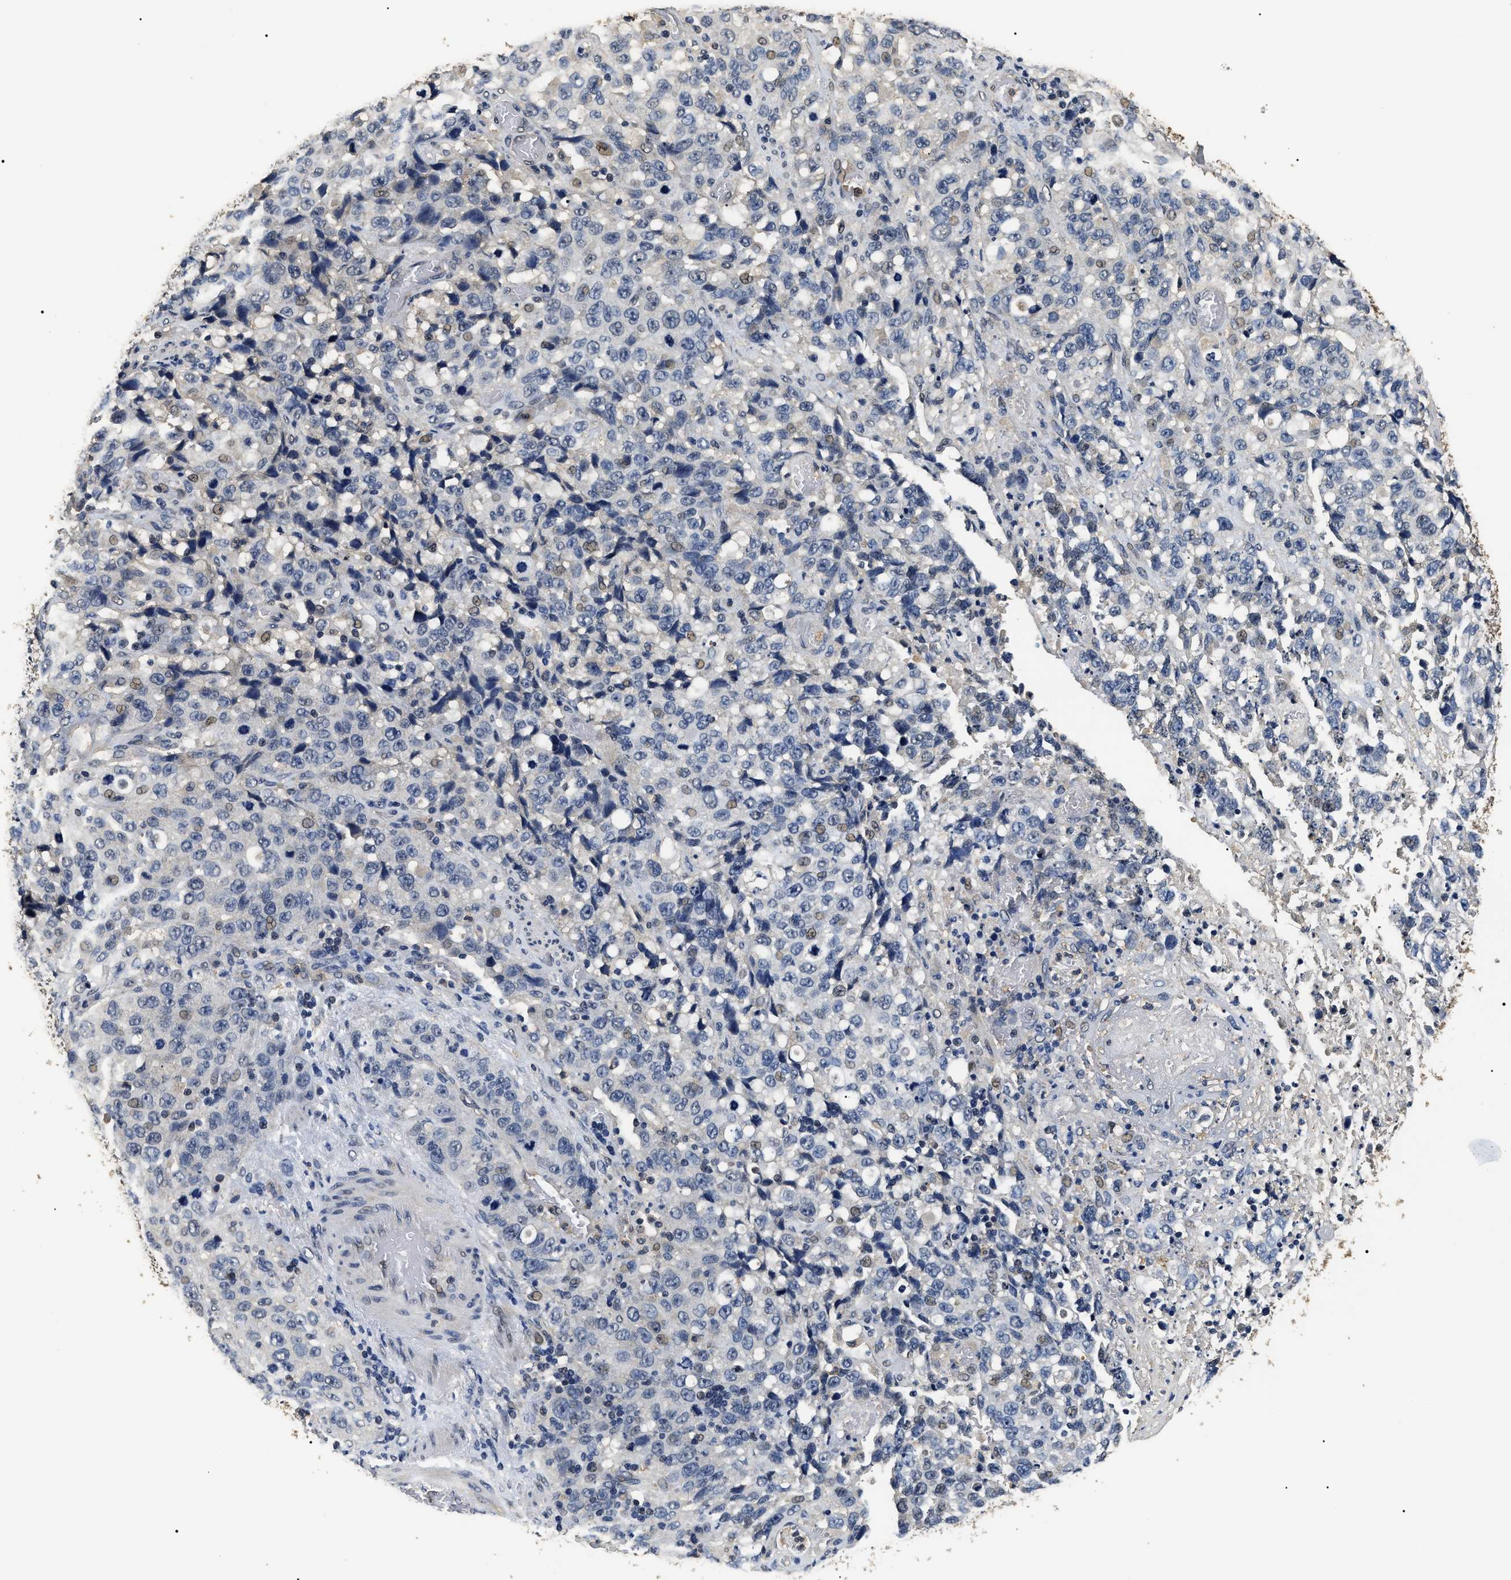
{"staining": {"intensity": "weak", "quantity": "<25%", "location": "nuclear"}, "tissue": "stomach cancer", "cell_type": "Tumor cells", "image_type": "cancer", "snomed": [{"axis": "morphology", "description": "Normal tissue, NOS"}, {"axis": "morphology", "description": "Adenocarcinoma, NOS"}, {"axis": "topography", "description": "Stomach"}], "caption": "Immunohistochemistry (IHC) micrograph of stomach adenocarcinoma stained for a protein (brown), which reveals no expression in tumor cells.", "gene": "PSMD8", "patient": {"sex": "male", "age": 48}}